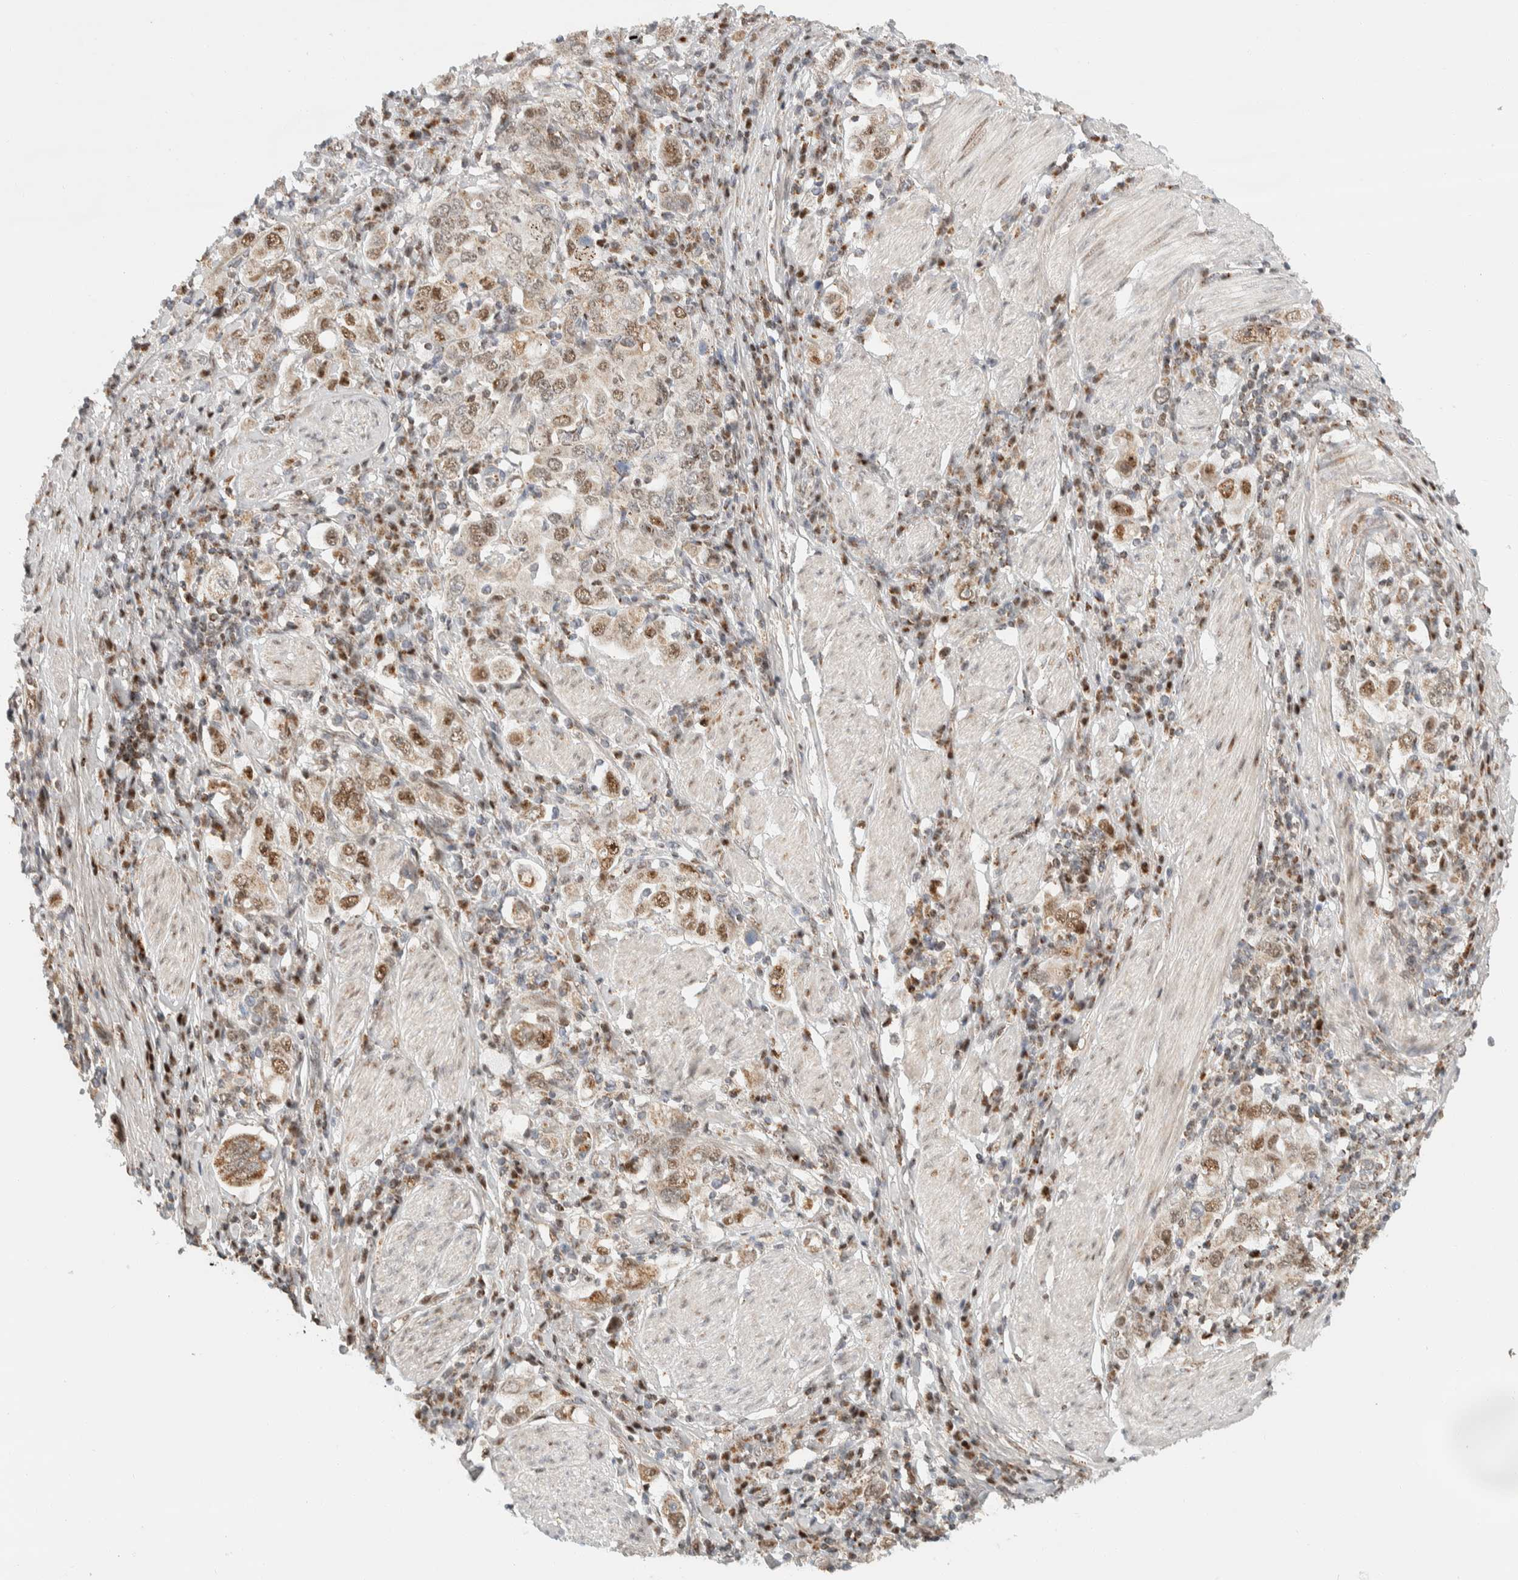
{"staining": {"intensity": "moderate", "quantity": ">75%", "location": "cytoplasmic/membranous,nuclear"}, "tissue": "stomach cancer", "cell_type": "Tumor cells", "image_type": "cancer", "snomed": [{"axis": "morphology", "description": "Adenocarcinoma, NOS"}, {"axis": "topography", "description": "Stomach, upper"}], "caption": "A brown stain labels moderate cytoplasmic/membranous and nuclear expression of a protein in stomach cancer tumor cells.", "gene": "TSPAN32", "patient": {"sex": "male", "age": 62}}